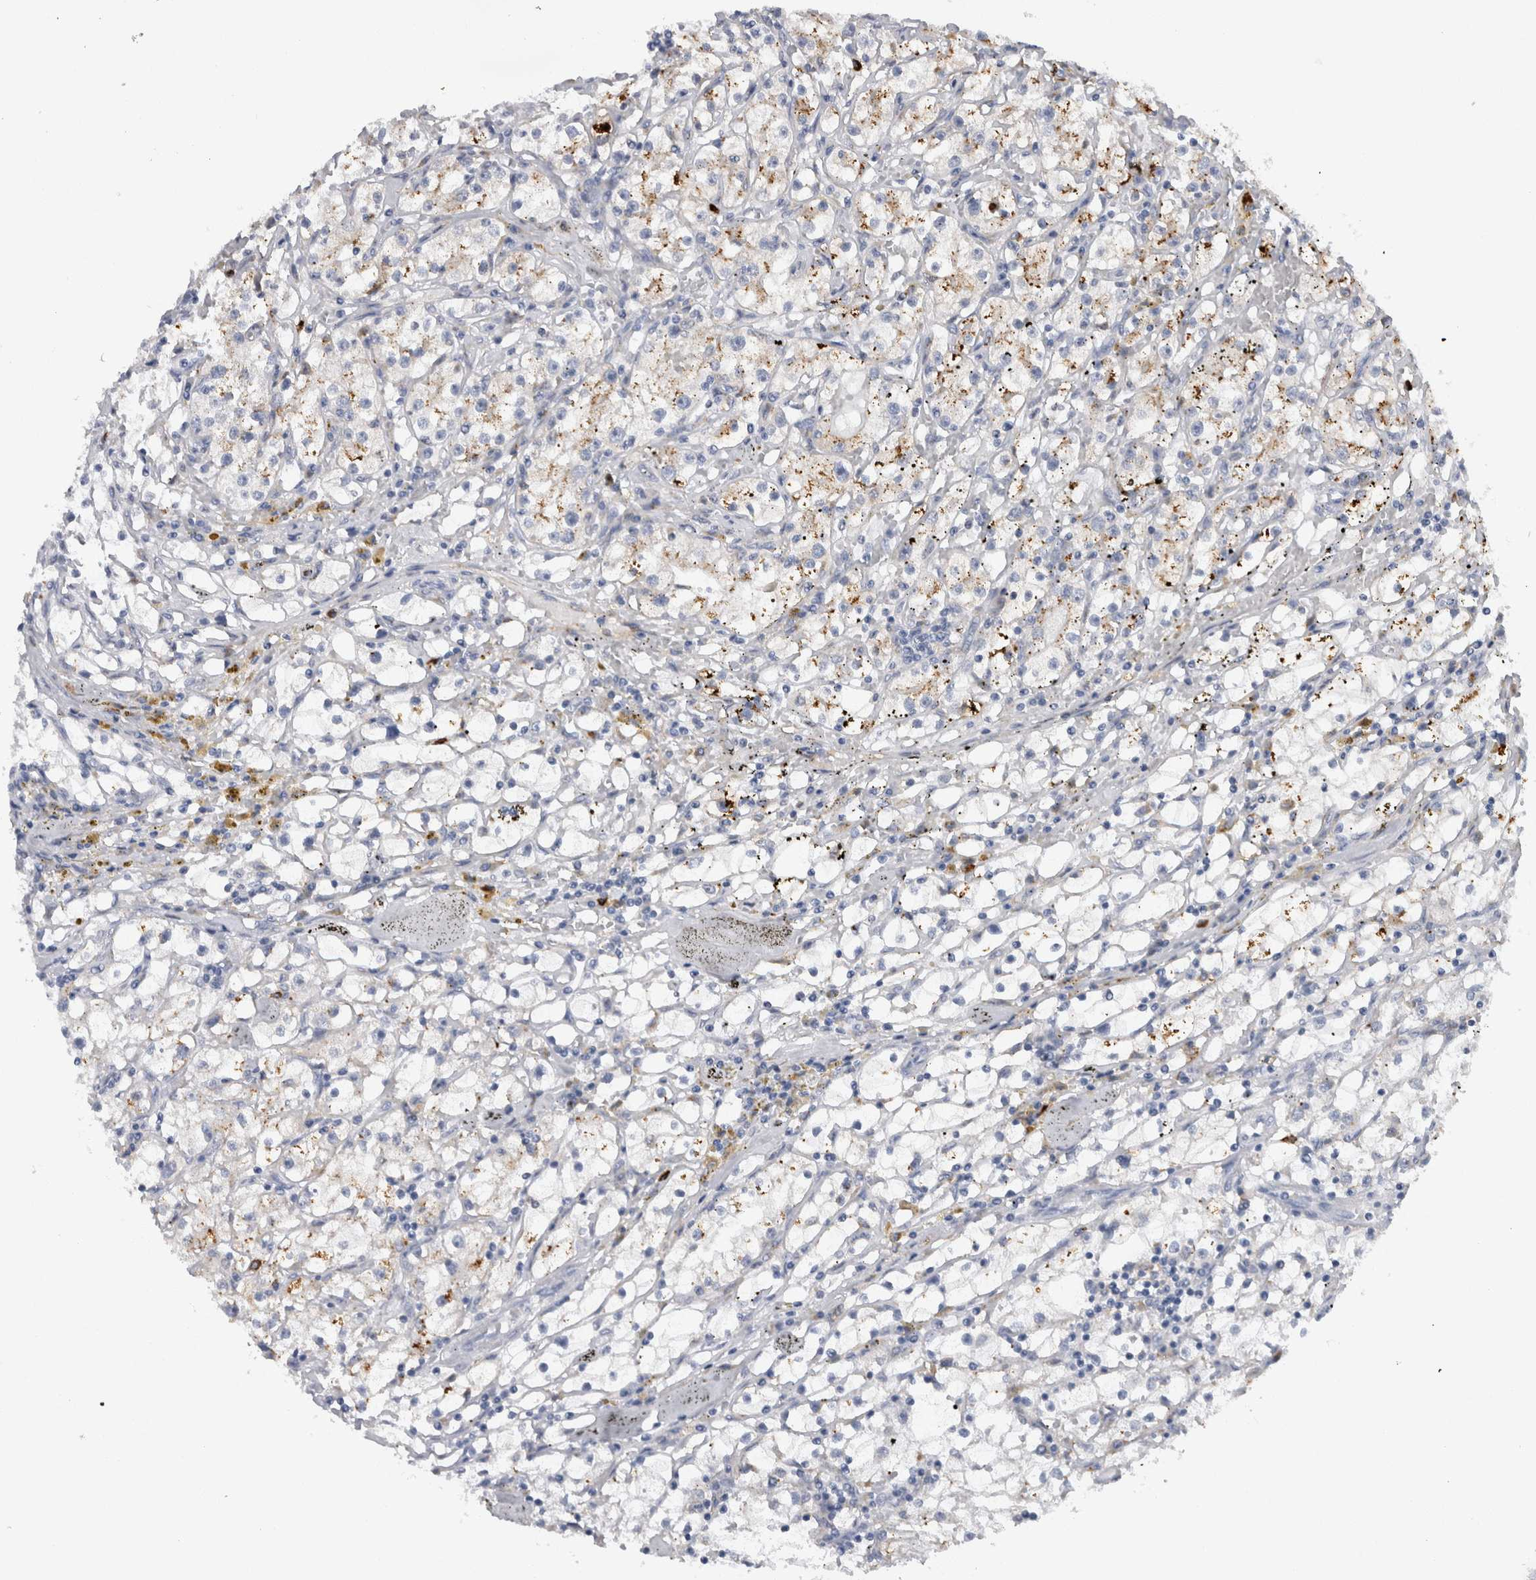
{"staining": {"intensity": "weak", "quantity": "25%-75%", "location": "cytoplasmic/membranous"}, "tissue": "renal cancer", "cell_type": "Tumor cells", "image_type": "cancer", "snomed": [{"axis": "morphology", "description": "Adenocarcinoma, NOS"}, {"axis": "topography", "description": "Kidney"}], "caption": "A histopathology image of renal adenocarcinoma stained for a protein demonstrates weak cytoplasmic/membranous brown staining in tumor cells.", "gene": "CD63", "patient": {"sex": "male", "age": 56}}